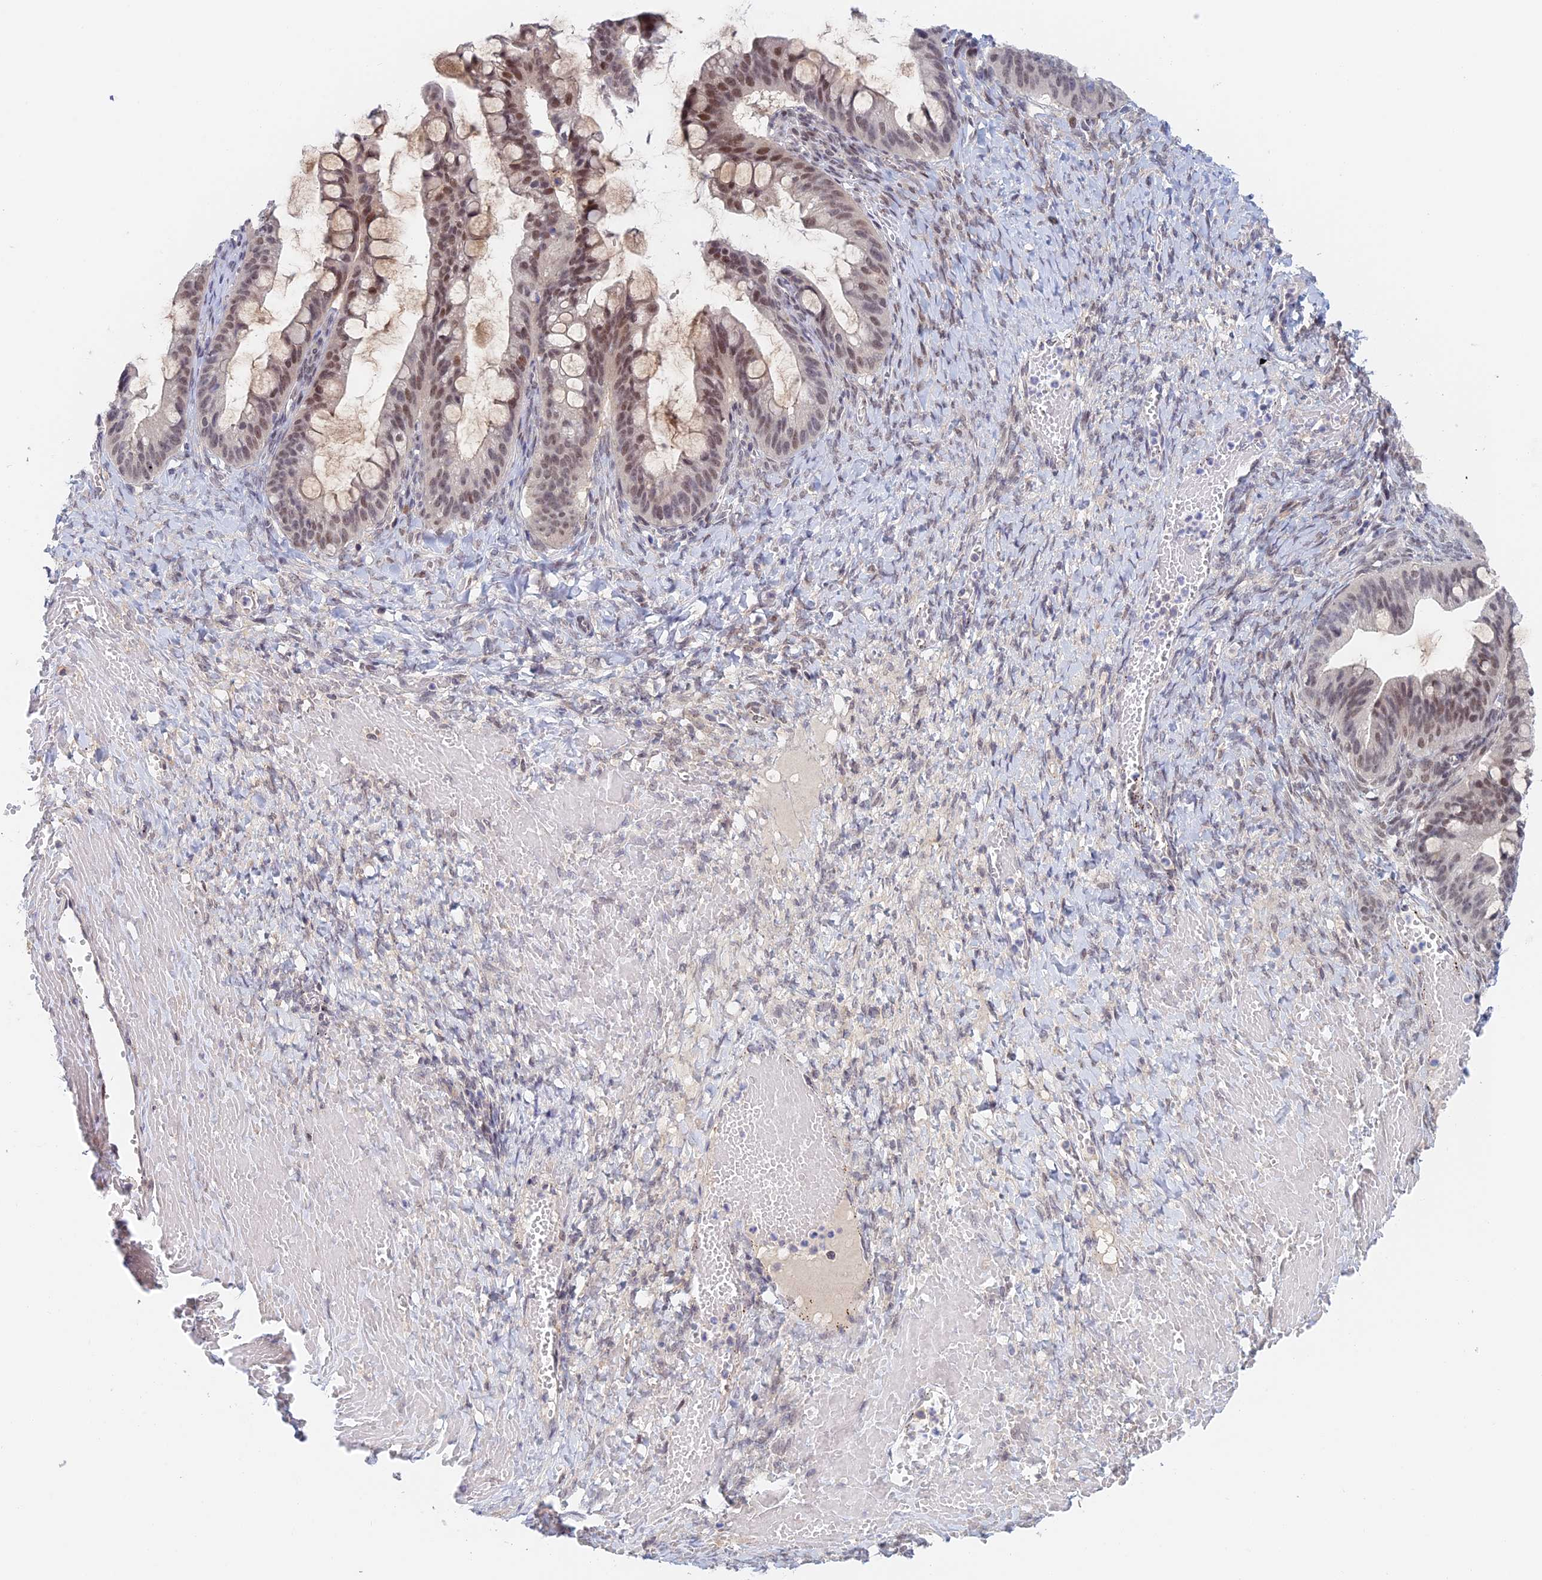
{"staining": {"intensity": "moderate", "quantity": ">75%", "location": "nuclear"}, "tissue": "ovarian cancer", "cell_type": "Tumor cells", "image_type": "cancer", "snomed": [{"axis": "morphology", "description": "Cystadenocarcinoma, mucinous, NOS"}, {"axis": "topography", "description": "Ovary"}], "caption": "Immunohistochemical staining of mucinous cystadenocarcinoma (ovarian) exhibits medium levels of moderate nuclear protein positivity in approximately >75% of tumor cells.", "gene": "ZUP1", "patient": {"sex": "female", "age": 73}}